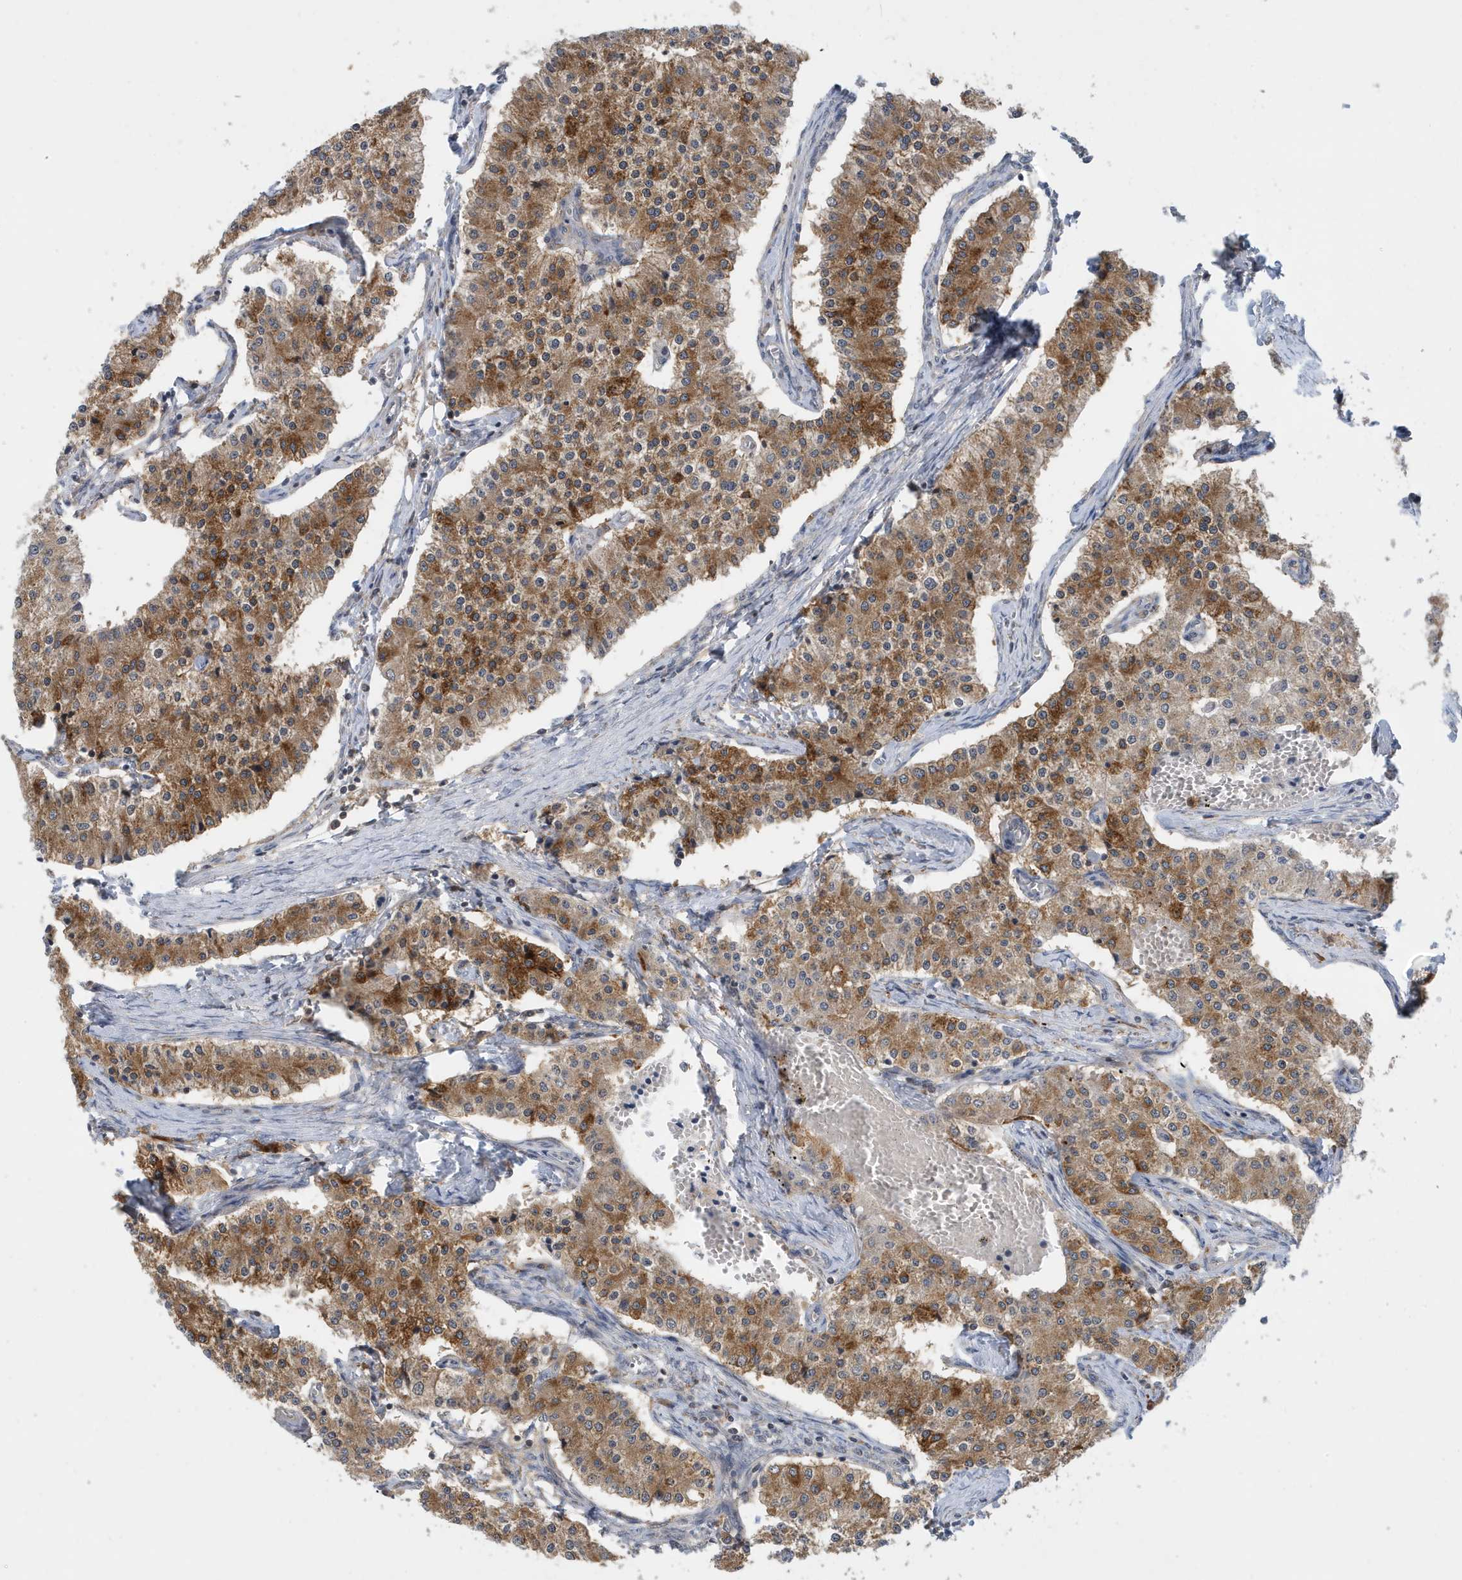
{"staining": {"intensity": "moderate", "quantity": ">75%", "location": "cytoplasmic/membranous"}, "tissue": "carcinoid", "cell_type": "Tumor cells", "image_type": "cancer", "snomed": [{"axis": "morphology", "description": "Carcinoid, malignant, NOS"}, {"axis": "topography", "description": "Colon"}], "caption": "This micrograph displays carcinoid stained with IHC to label a protein in brown. The cytoplasmic/membranous of tumor cells show moderate positivity for the protein. Nuclei are counter-stained blue.", "gene": "NSUN3", "patient": {"sex": "female", "age": 52}}